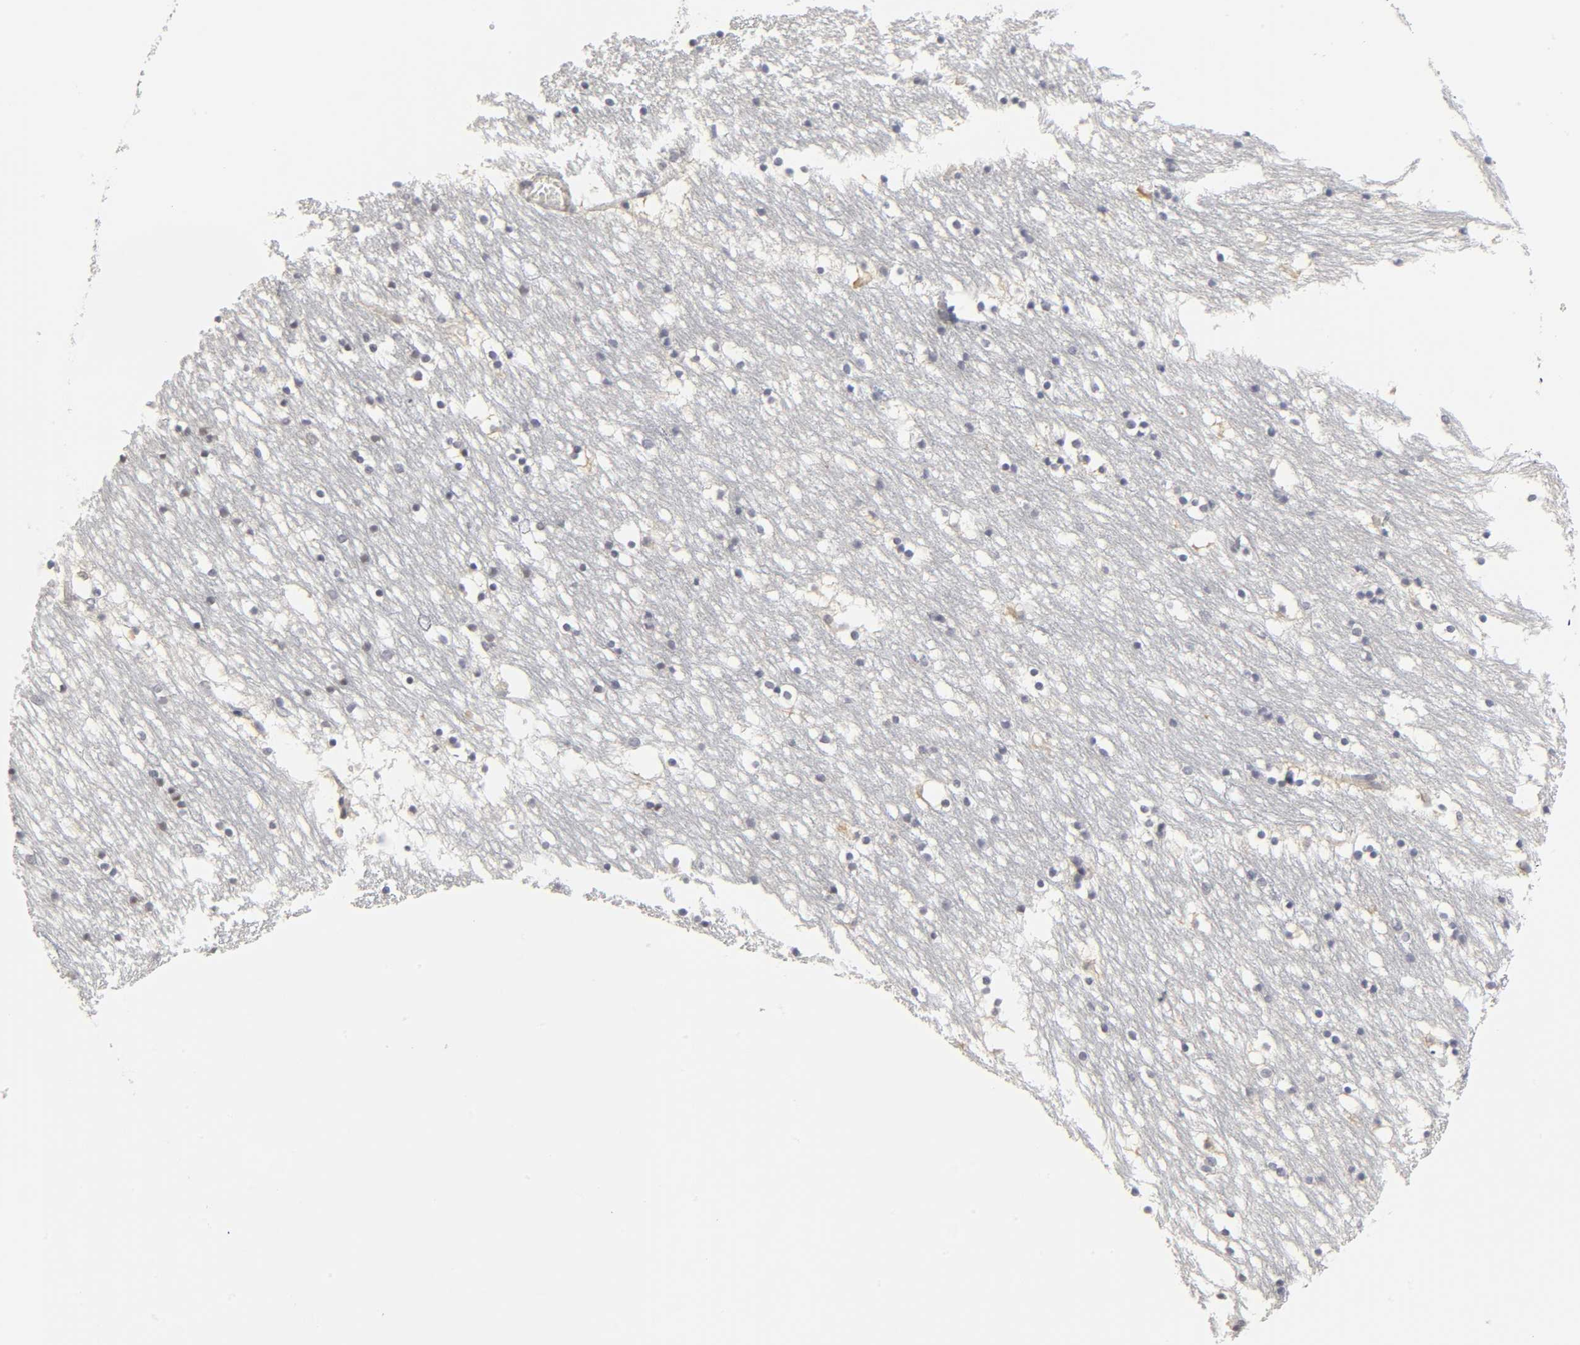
{"staining": {"intensity": "negative", "quantity": "none", "location": "none"}, "tissue": "caudate", "cell_type": "Glial cells", "image_type": "normal", "snomed": [{"axis": "morphology", "description": "Normal tissue, NOS"}, {"axis": "topography", "description": "Lateral ventricle wall"}], "caption": "Glial cells show no significant positivity in unremarkable caudate.", "gene": "PDLIM3", "patient": {"sex": "male", "age": 45}}